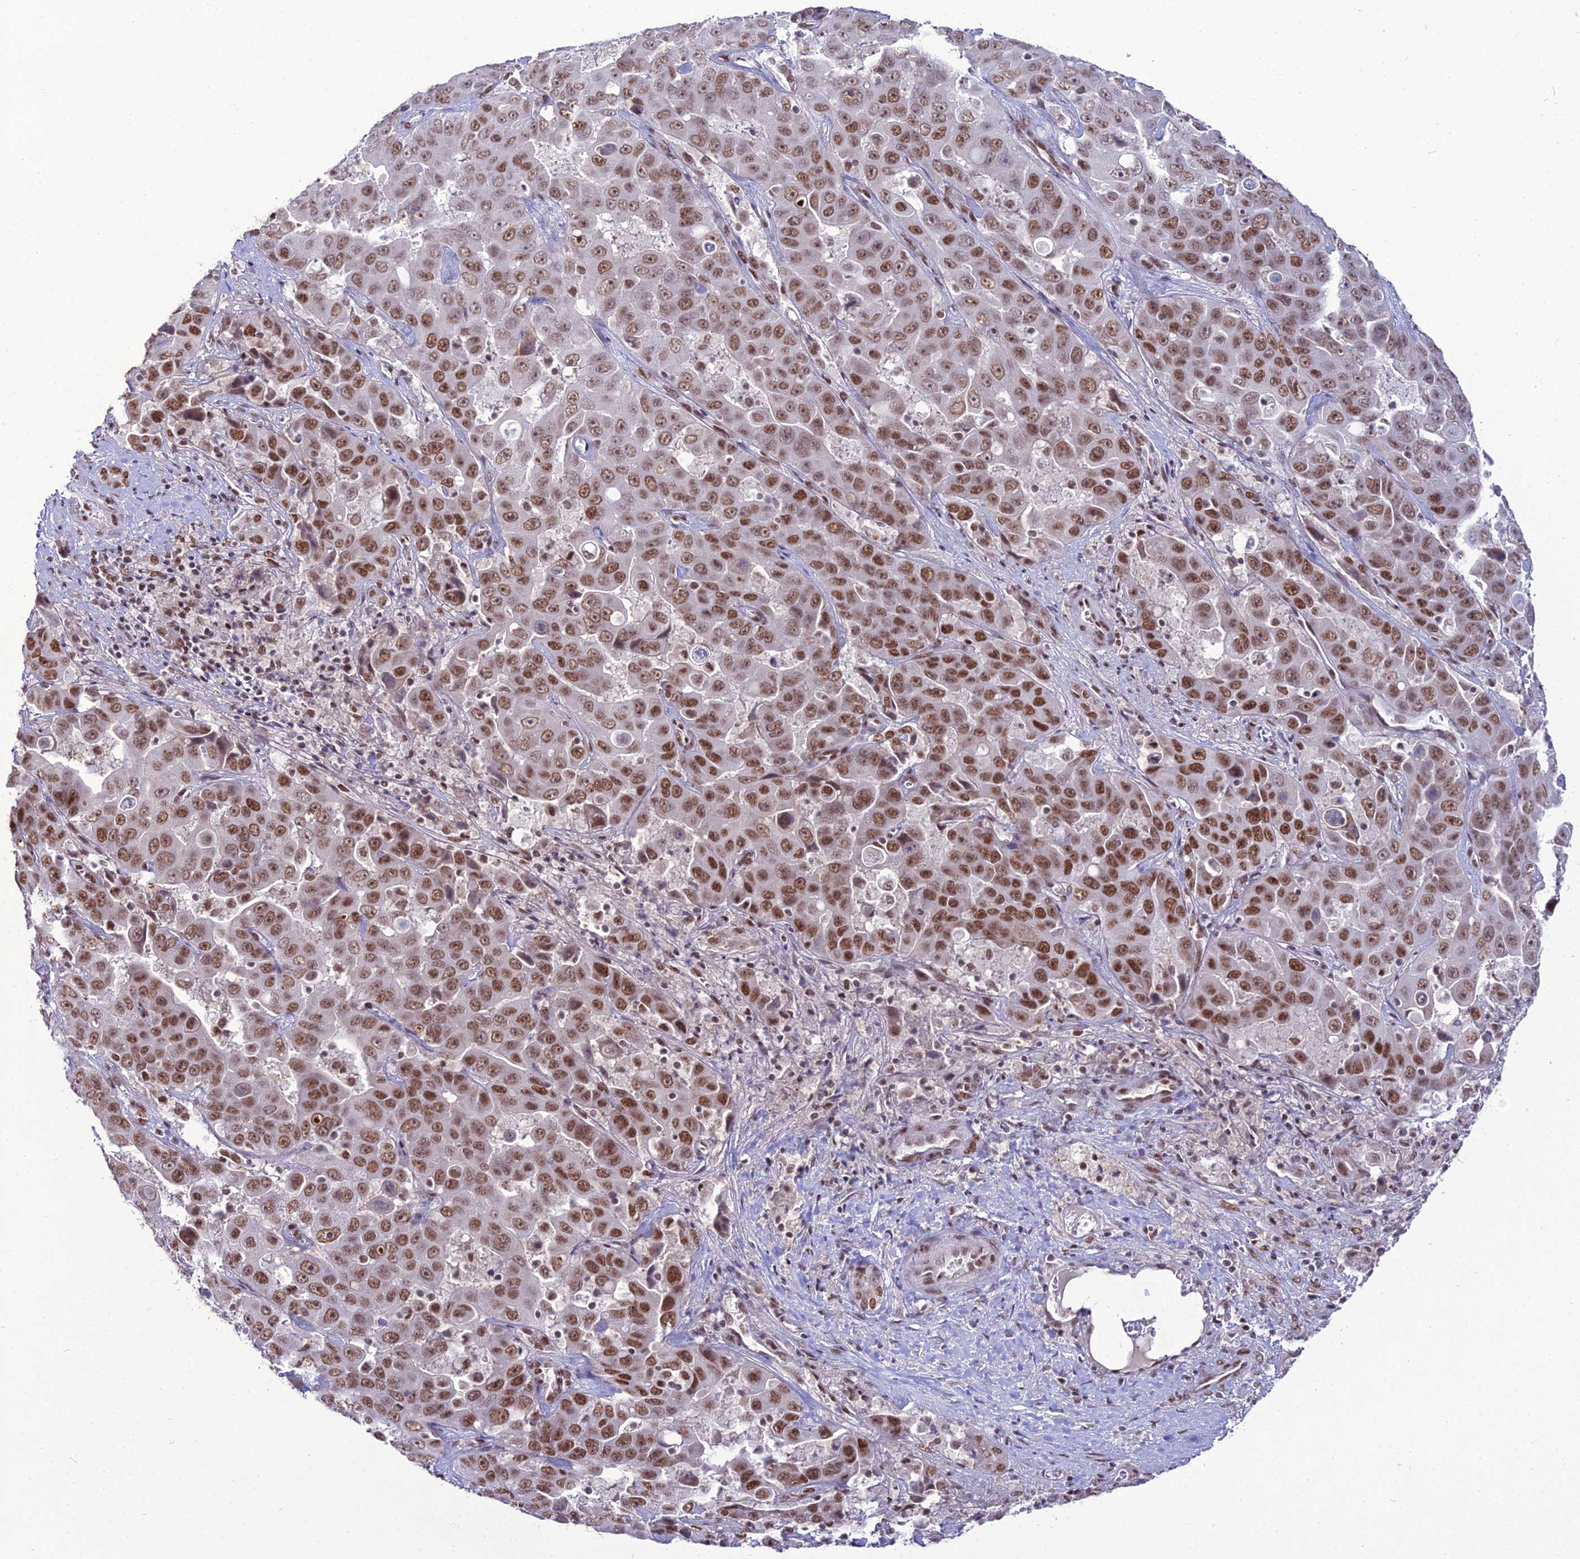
{"staining": {"intensity": "moderate", "quantity": ">75%", "location": "nuclear"}, "tissue": "liver cancer", "cell_type": "Tumor cells", "image_type": "cancer", "snomed": [{"axis": "morphology", "description": "Cholangiocarcinoma"}, {"axis": "topography", "description": "Liver"}], "caption": "High-magnification brightfield microscopy of liver cancer (cholangiocarcinoma) stained with DAB (brown) and counterstained with hematoxylin (blue). tumor cells exhibit moderate nuclear expression is appreciated in about>75% of cells.", "gene": "RBM12", "patient": {"sex": "female", "age": 52}}